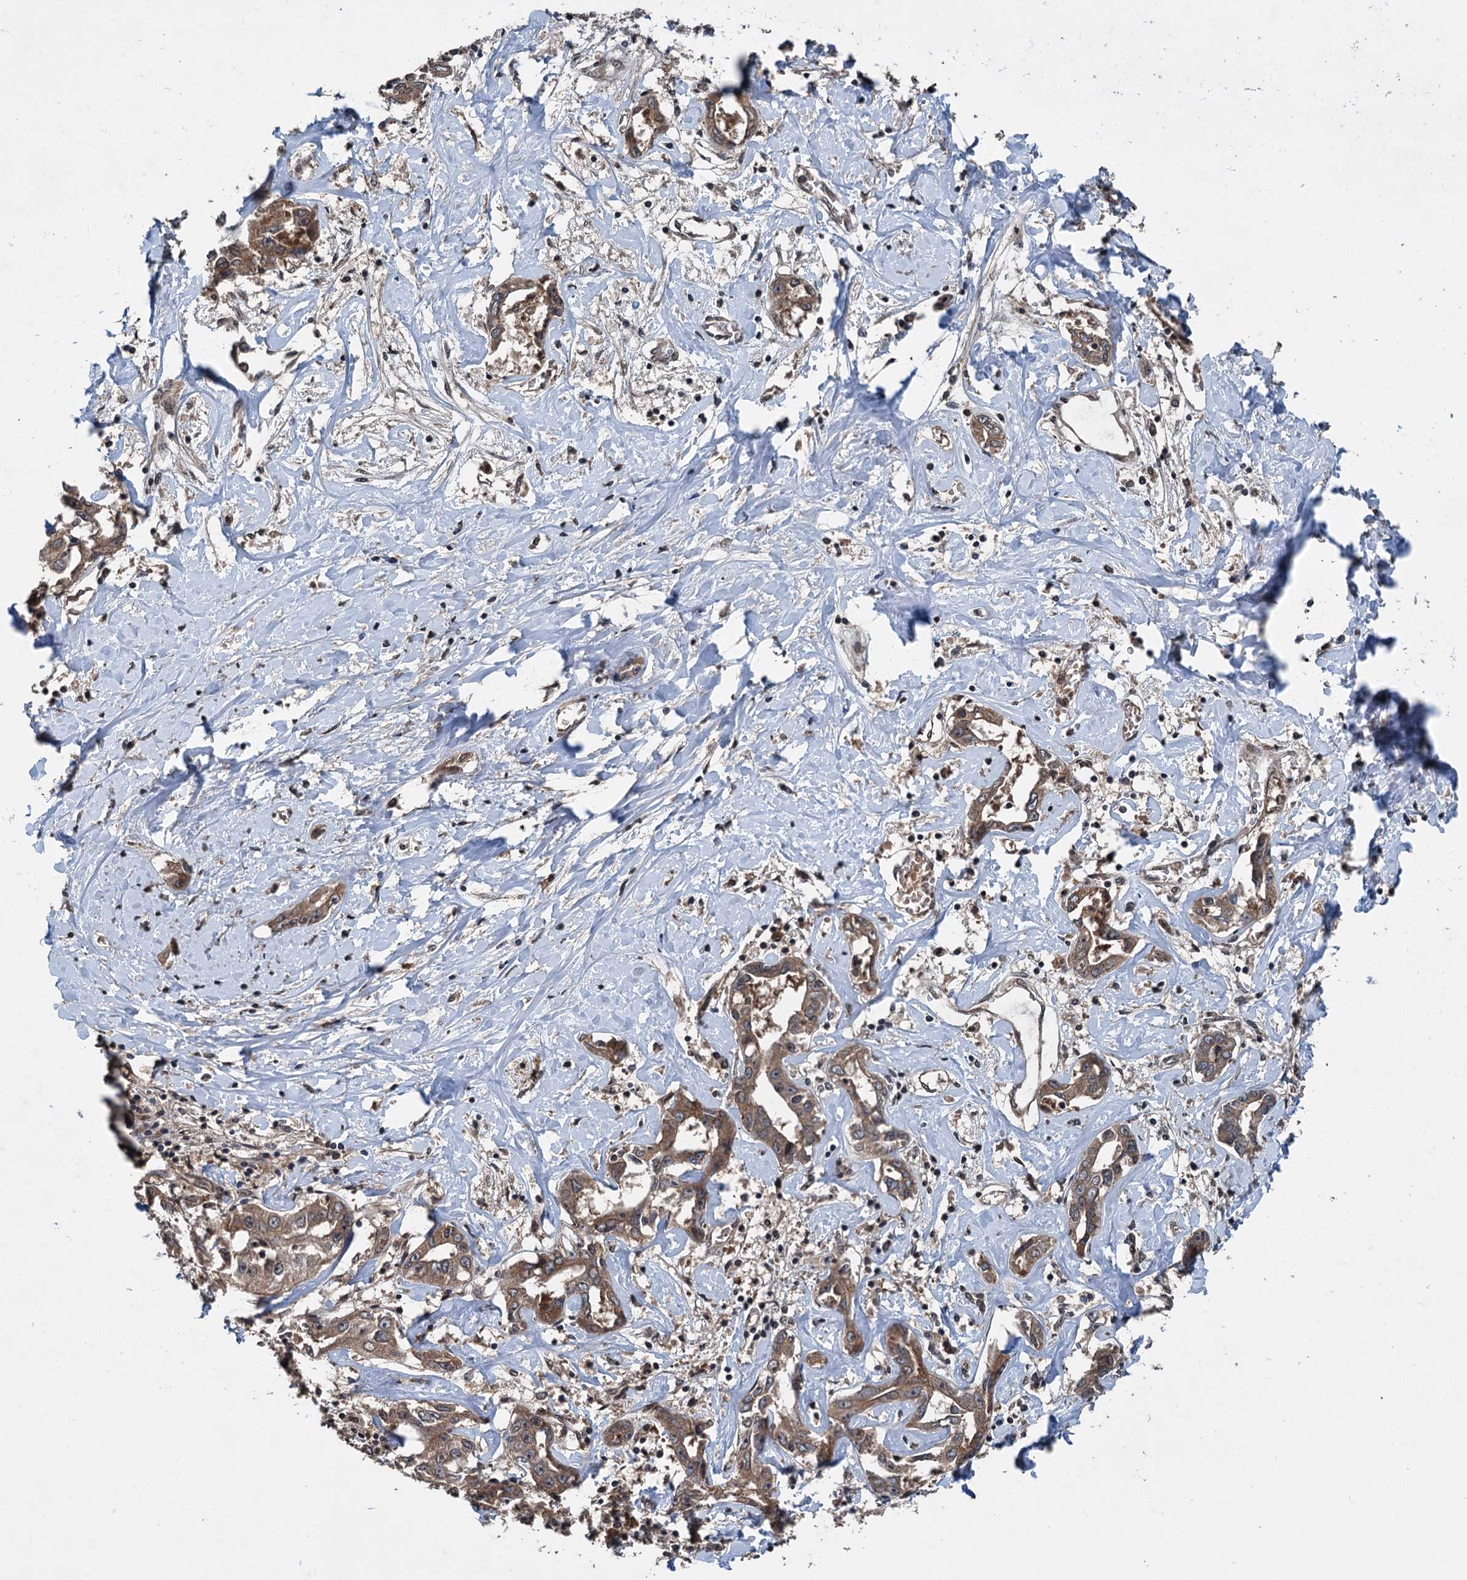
{"staining": {"intensity": "weak", "quantity": ">75%", "location": "cytoplasmic/membranous"}, "tissue": "liver cancer", "cell_type": "Tumor cells", "image_type": "cancer", "snomed": [{"axis": "morphology", "description": "Cholangiocarcinoma"}, {"axis": "topography", "description": "Liver"}], "caption": "Liver cancer (cholangiocarcinoma) was stained to show a protein in brown. There is low levels of weak cytoplasmic/membranous staining in about >75% of tumor cells. (Brightfield microscopy of DAB IHC at high magnification).", "gene": "N4BP2L2", "patient": {"sex": "male", "age": 59}}